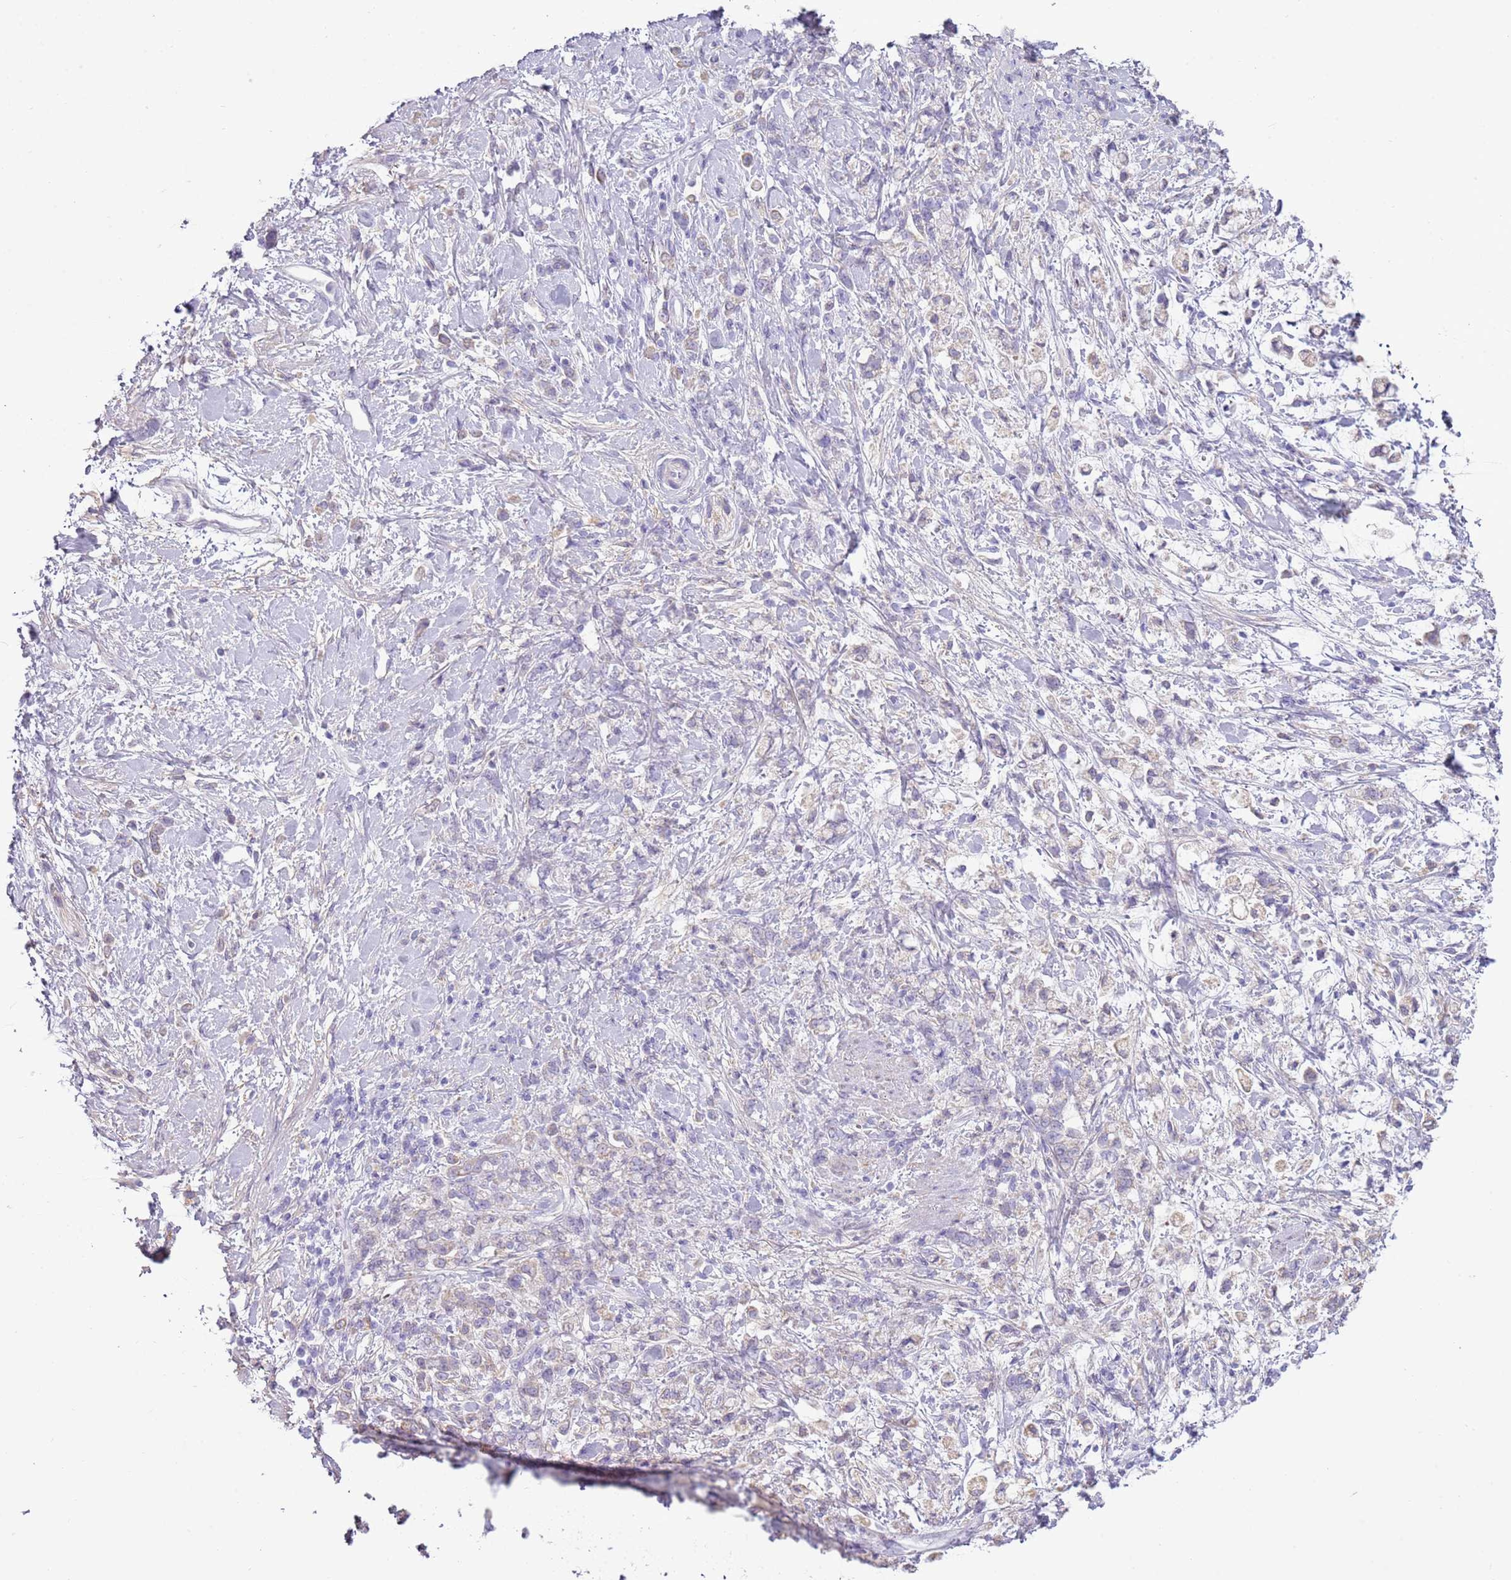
{"staining": {"intensity": "negative", "quantity": "none", "location": "none"}, "tissue": "stomach cancer", "cell_type": "Tumor cells", "image_type": "cancer", "snomed": [{"axis": "morphology", "description": "Adenocarcinoma, NOS"}, {"axis": "topography", "description": "Stomach"}], "caption": "High magnification brightfield microscopy of adenocarcinoma (stomach) stained with DAB (brown) and counterstained with hematoxylin (blue): tumor cells show no significant staining. The staining is performed using DAB brown chromogen with nuclei counter-stained in using hematoxylin.", "gene": "OAF", "patient": {"sex": "female", "age": 60}}